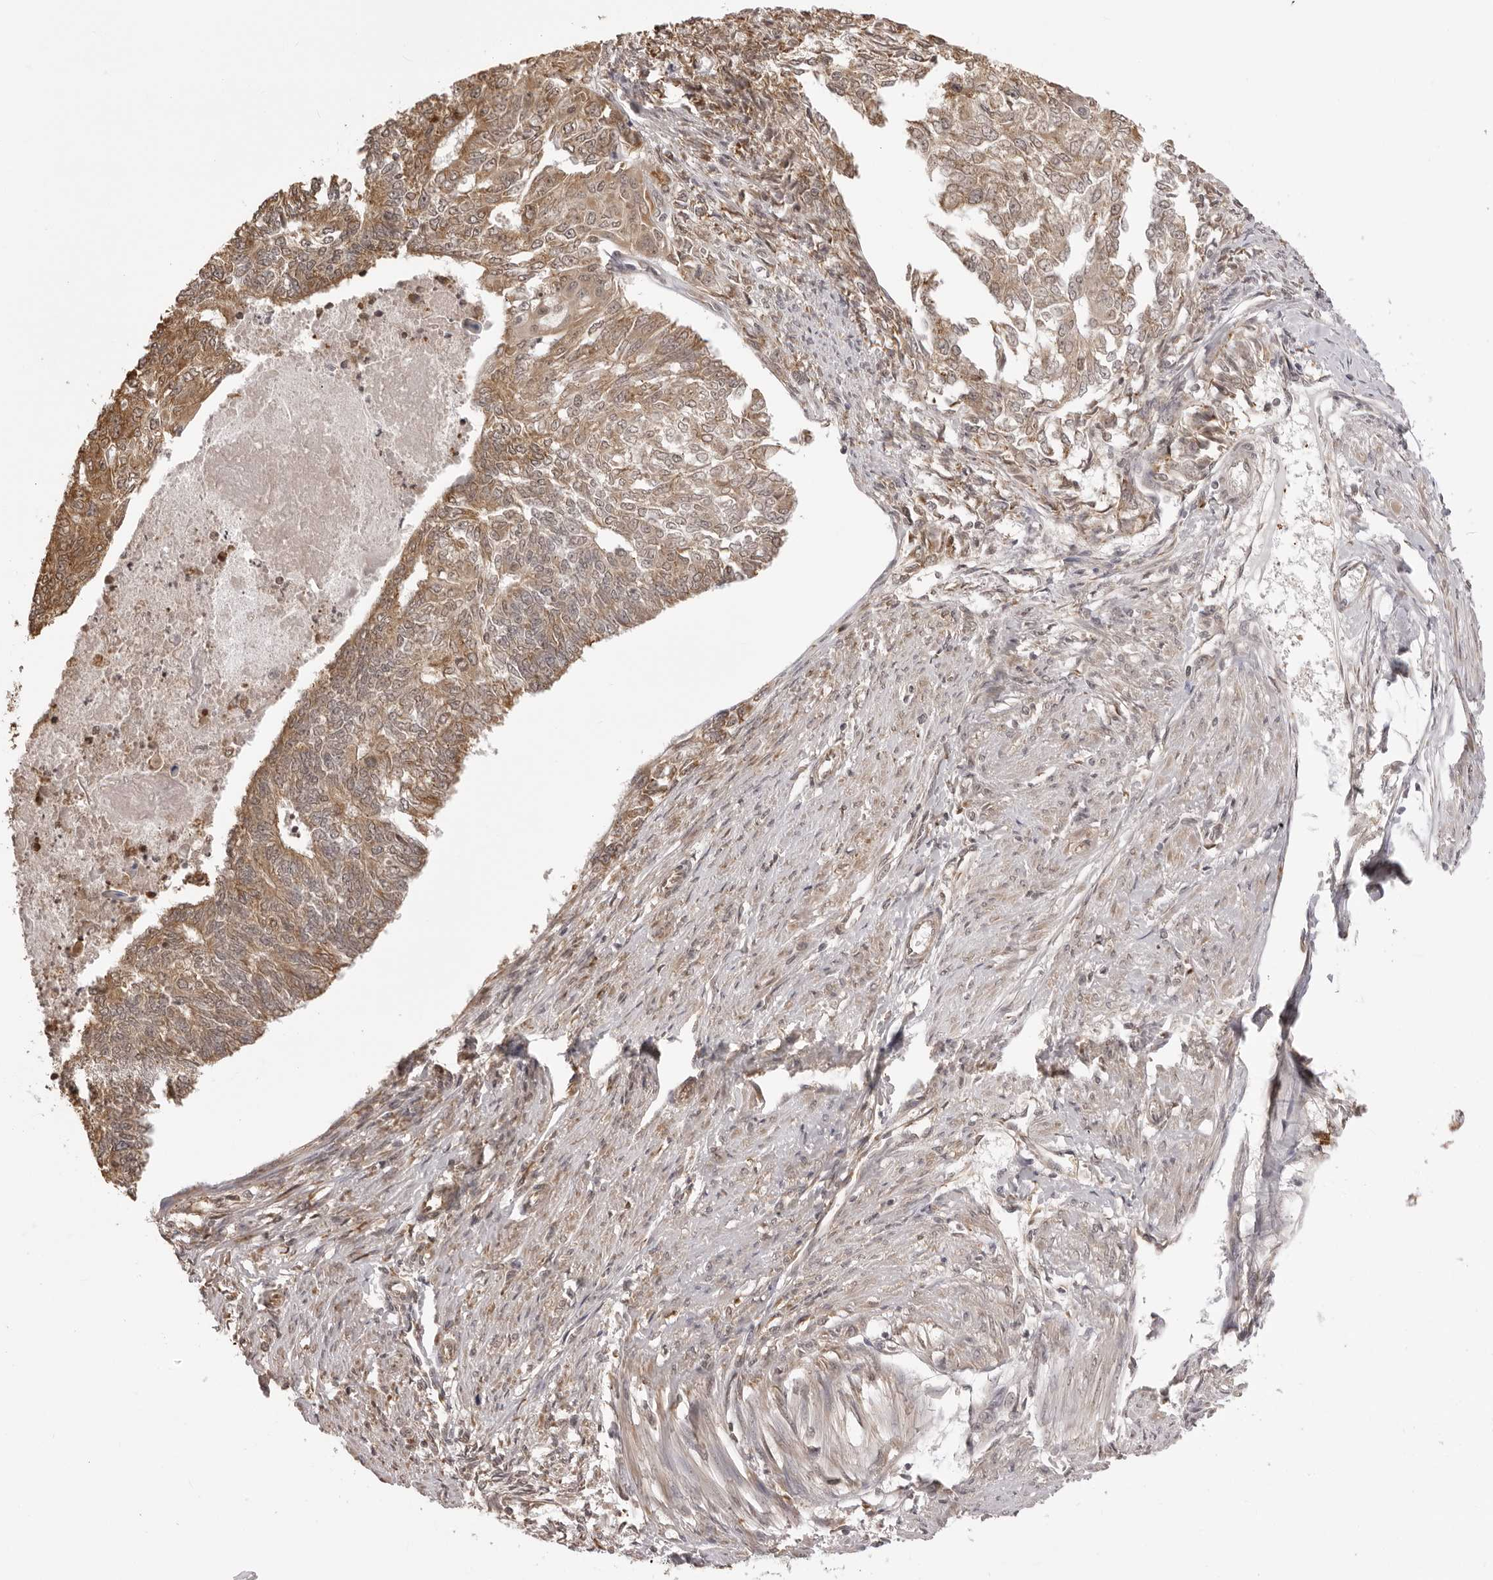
{"staining": {"intensity": "moderate", "quantity": ">75%", "location": "cytoplasmic/membranous"}, "tissue": "endometrial cancer", "cell_type": "Tumor cells", "image_type": "cancer", "snomed": [{"axis": "morphology", "description": "Adenocarcinoma, NOS"}, {"axis": "topography", "description": "Endometrium"}], "caption": "This is a histology image of immunohistochemistry staining of endometrial cancer, which shows moderate expression in the cytoplasmic/membranous of tumor cells.", "gene": "ZC3H11A", "patient": {"sex": "female", "age": 32}}